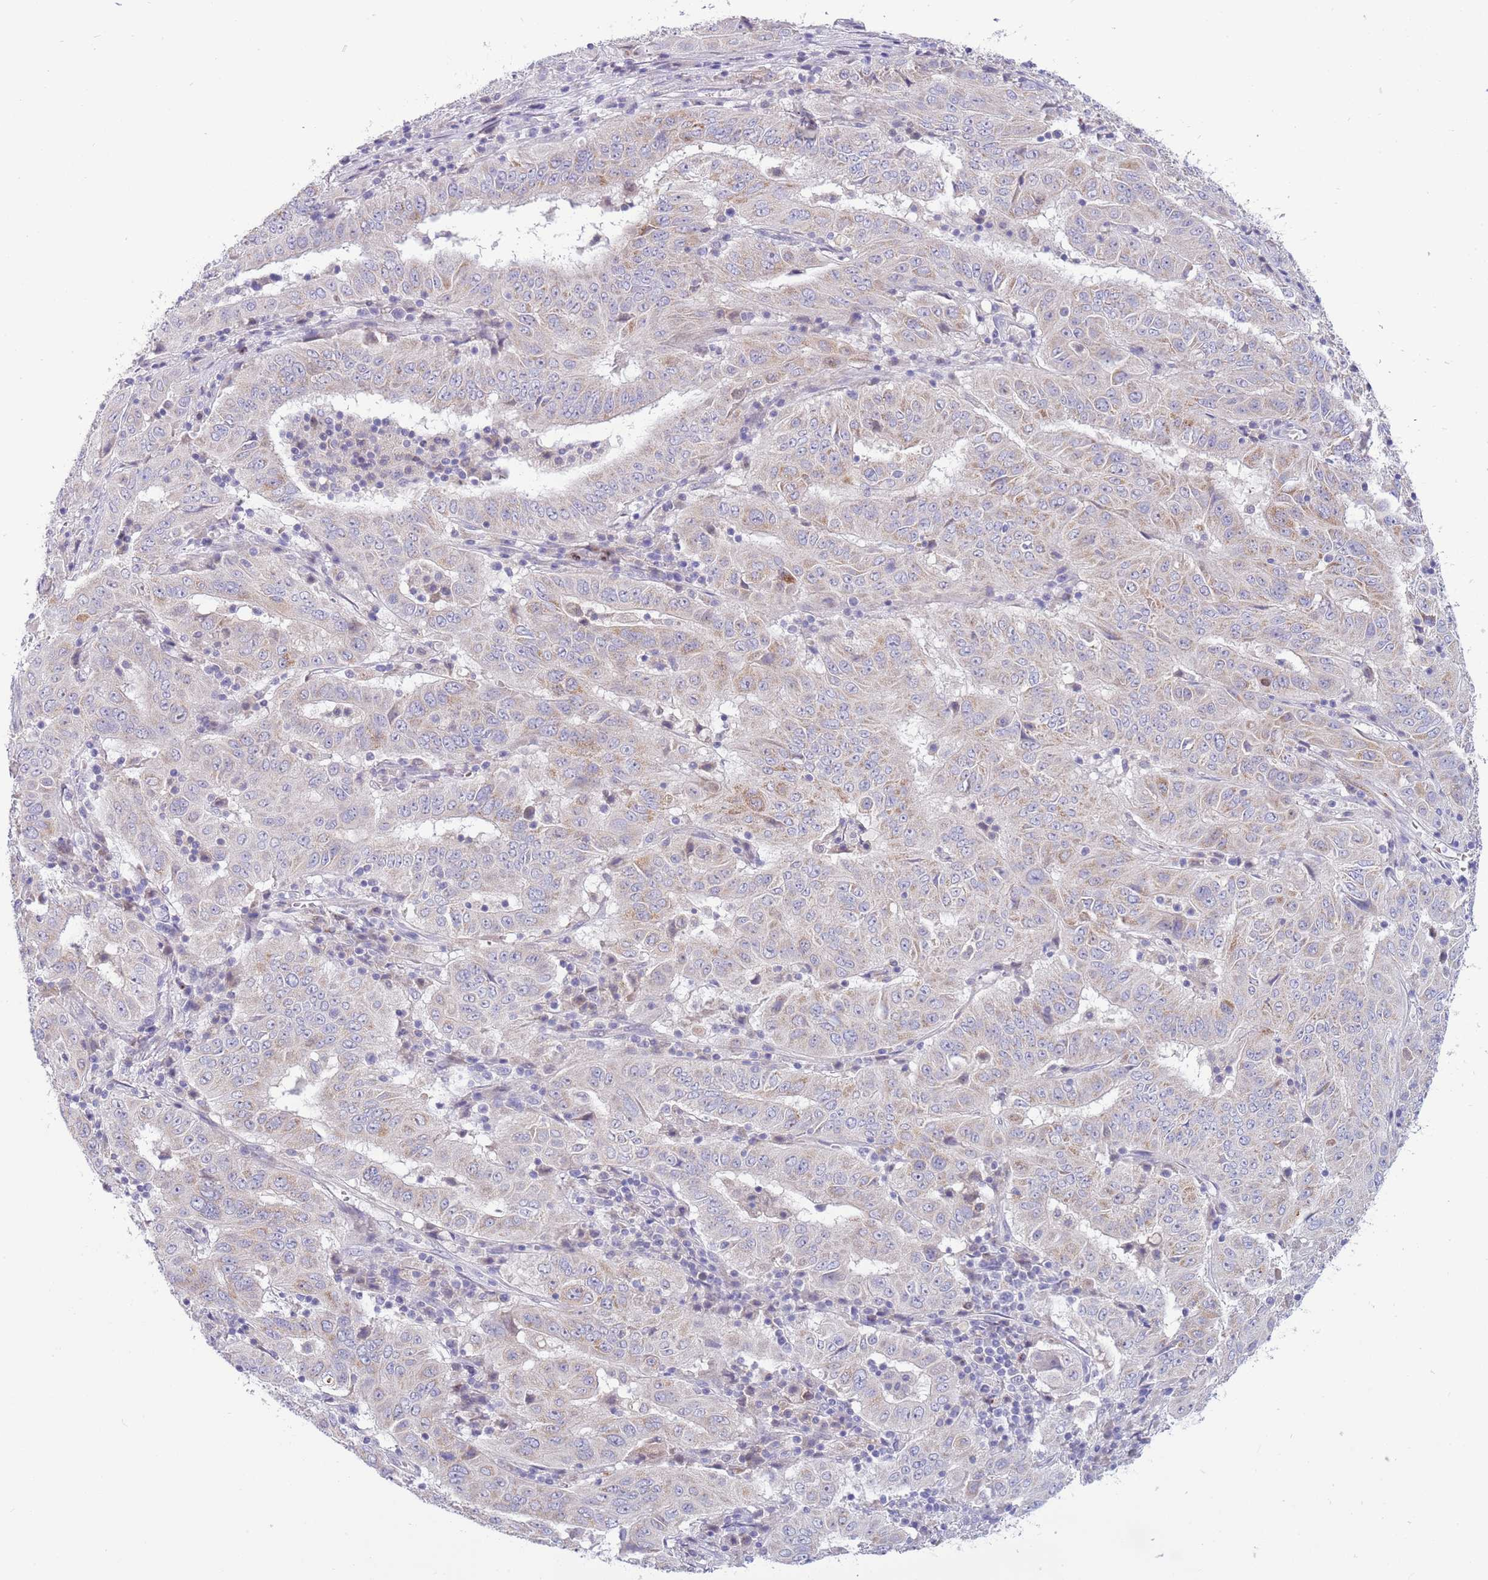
{"staining": {"intensity": "moderate", "quantity": "25%-75%", "location": "cytoplasmic/membranous"}, "tissue": "pancreatic cancer", "cell_type": "Tumor cells", "image_type": "cancer", "snomed": [{"axis": "morphology", "description": "Adenocarcinoma, NOS"}, {"axis": "topography", "description": "Pancreas"}], "caption": "Immunohistochemical staining of human pancreatic cancer (adenocarcinoma) demonstrates medium levels of moderate cytoplasmic/membranous positivity in approximately 25%-75% of tumor cells. The protein of interest is stained brown, and the nuclei are stained in blue (DAB IHC with brightfield microscopy, high magnification).", "gene": "DDHD1", "patient": {"sex": "male", "age": 63}}